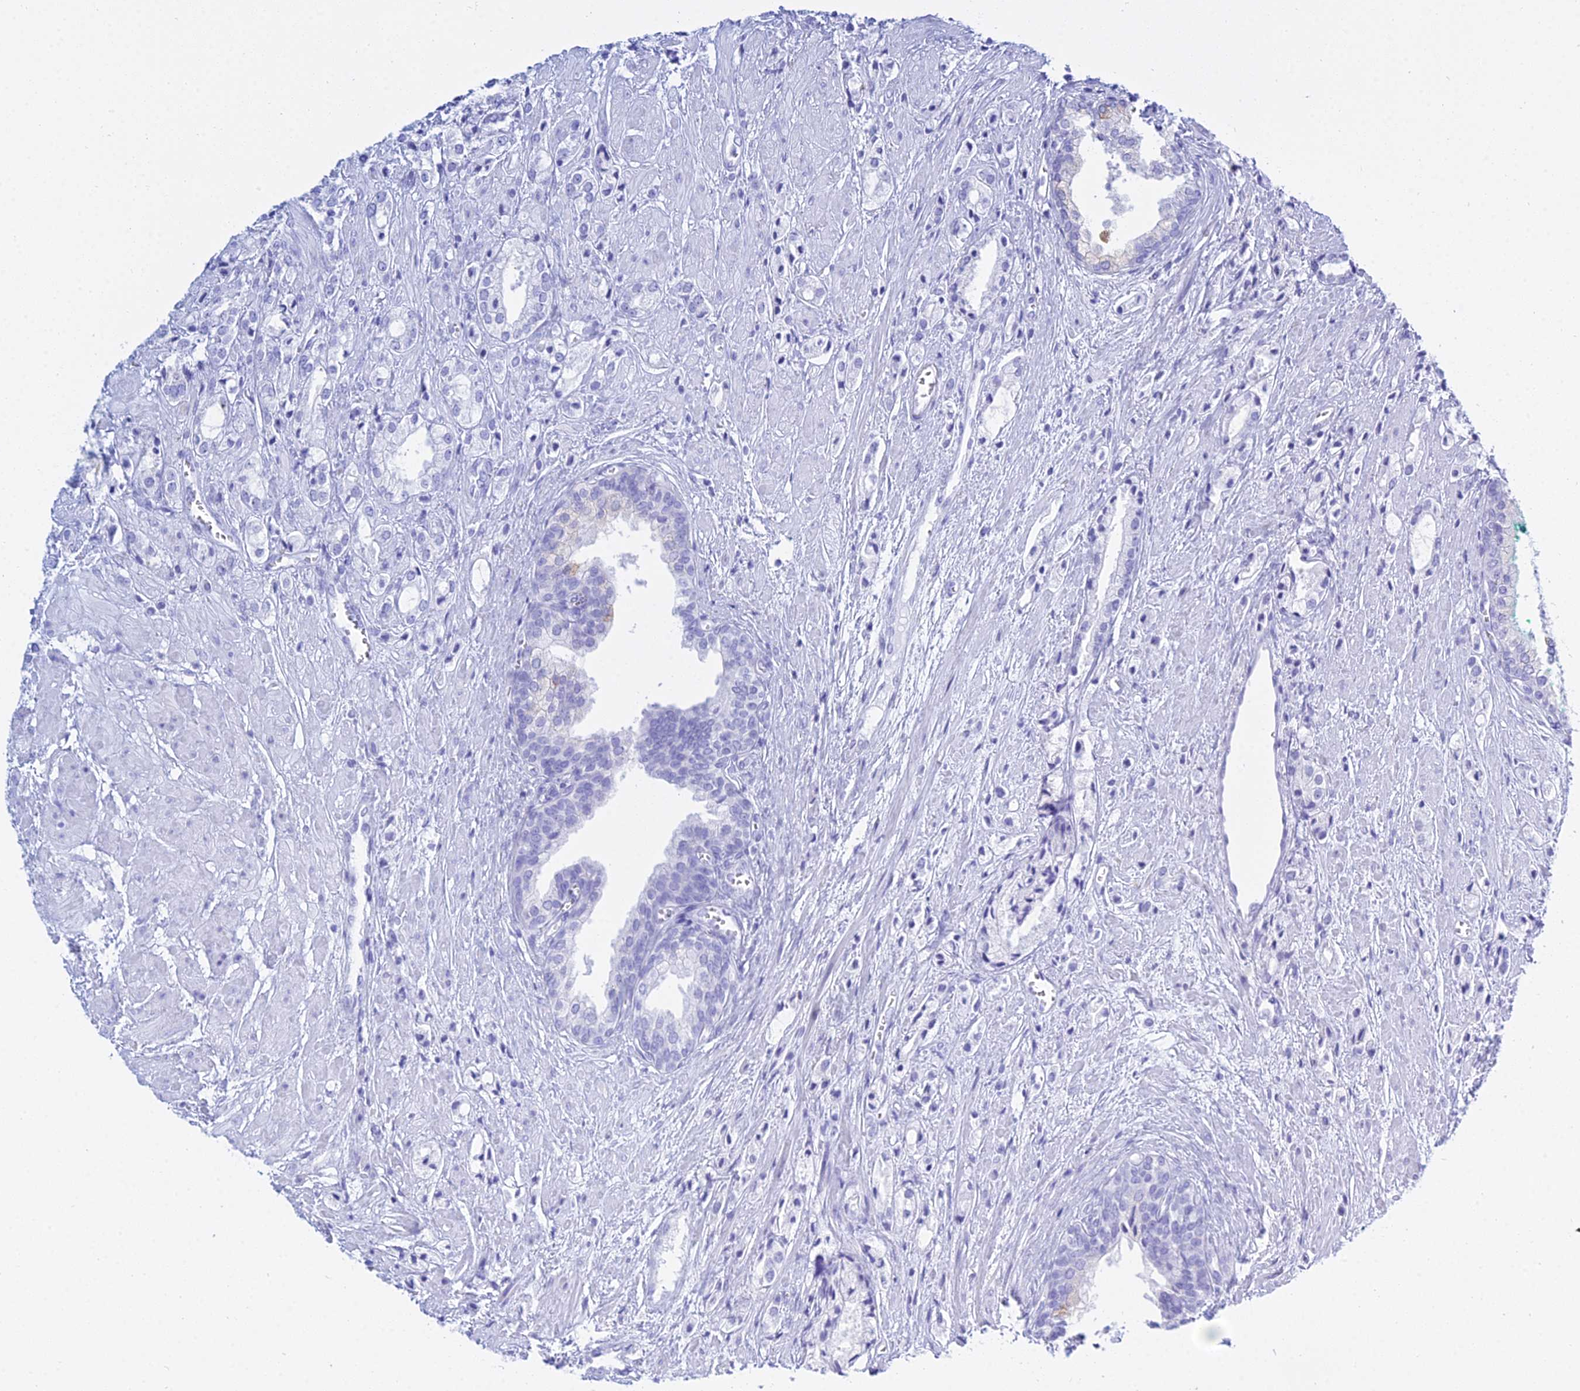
{"staining": {"intensity": "negative", "quantity": "none", "location": "none"}, "tissue": "prostate cancer", "cell_type": "Tumor cells", "image_type": "cancer", "snomed": [{"axis": "morphology", "description": "Adenocarcinoma, High grade"}, {"axis": "topography", "description": "Prostate"}], "caption": "High-grade adenocarcinoma (prostate) stained for a protein using immunohistochemistry (IHC) displays no staining tumor cells.", "gene": "PATE4", "patient": {"sex": "male", "age": 50}}